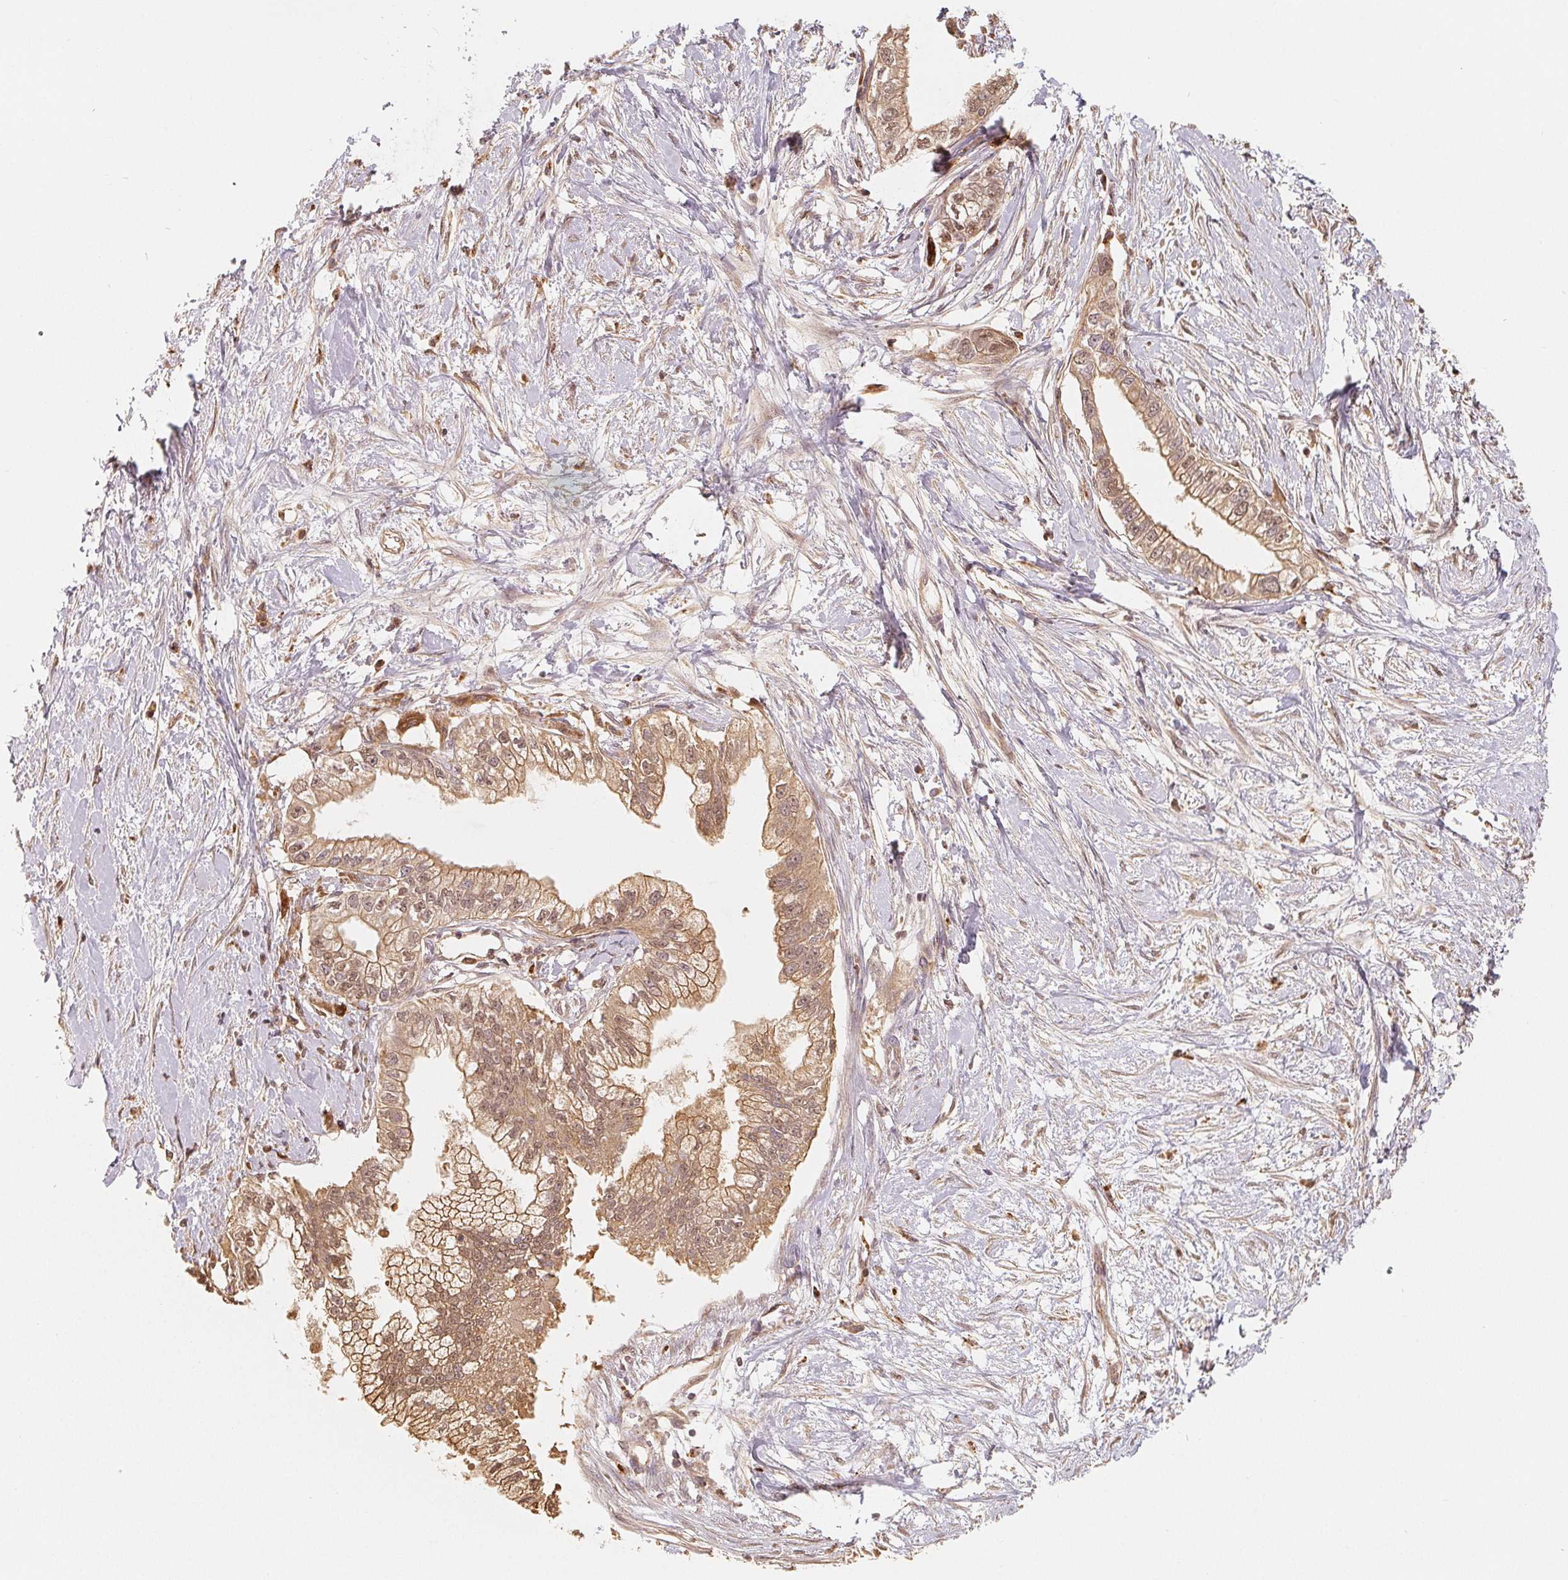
{"staining": {"intensity": "moderate", "quantity": ">75%", "location": "cytoplasmic/membranous,nuclear"}, "tissue": "pancreatic cancer", "cell_type": "Tumor cells", "image_type": "cancer", "snomed": [{"axis": "morphology", "description": "Adenocarcinoma, NOS"}, {"axis": "topography", "description": "Pancreas"}], "caption": "Immunohistochemistry (IHC) (DAB) staining of human pancreatic adenocarcinoma shows moderate cytoplasmic/membranous and nuclear protein positivity in approximately >75% of tumor cells.", "gene": "GUSB", "patient": {"sex": "male", "age": 70}}